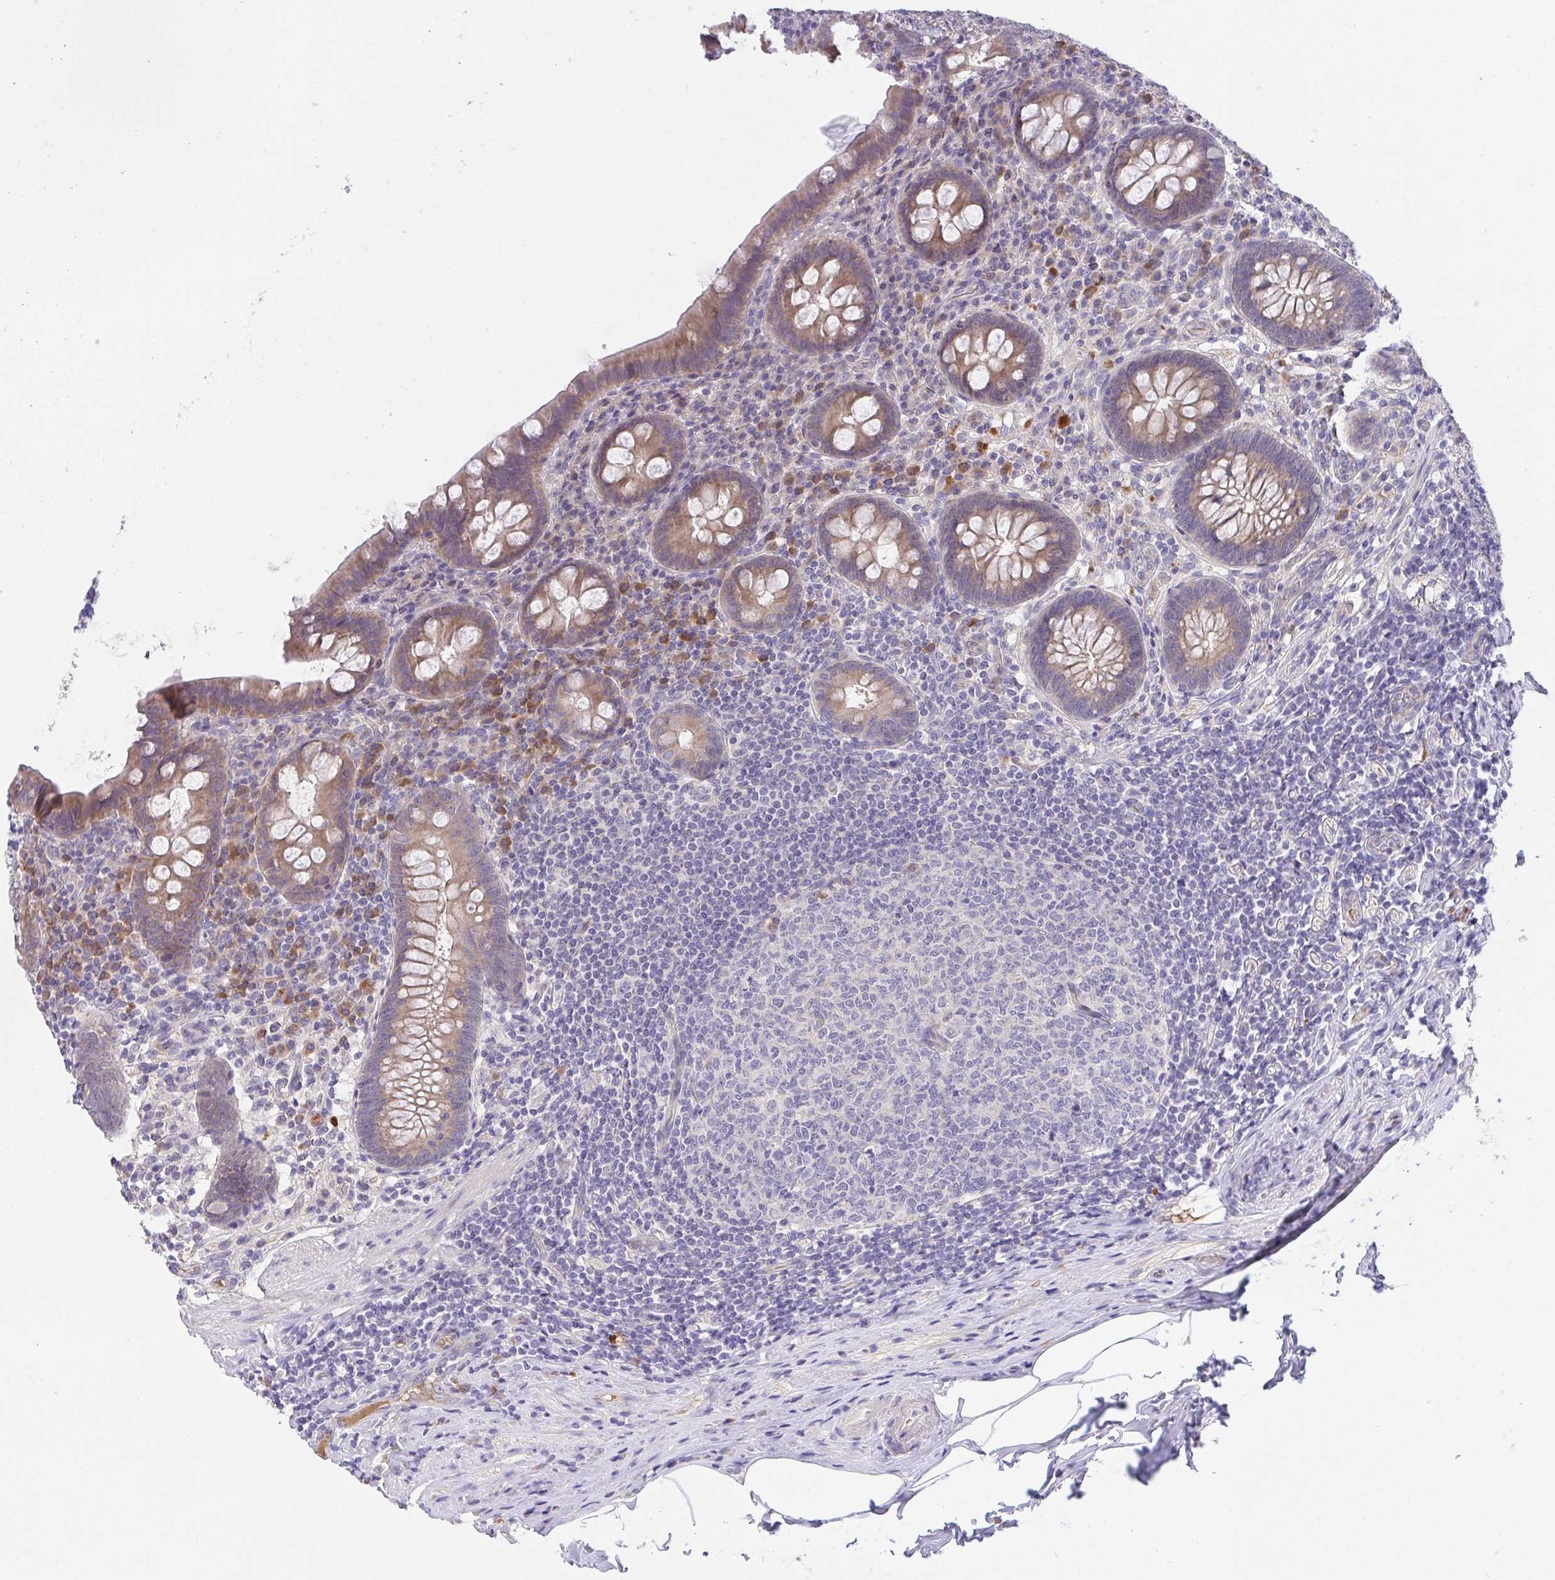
{"staining": {"intensity": "moderate", "quantity": ">75%", "location": "cytoplasmic/membranous"}, "tissue": "appendix", "cell_type": "Glandular cells", "image_type": "normal", "snomed": [{"axis": "morphology", "description": "Normal tissue, NOS"}, {"axis": "topography", "description": "Appendix"}], "caption": "Immunohistochemistry (IHC) (DAB (3,3'-diaminobenzidine)) staining of normal appendix demonstrates moderate cytoplasmic/membranous protein staining in about >75% of glandular cells. The staining is performed using DAB (3,3'-diaminobenzidine) brown chromogen to label protein expression. The nuclei are counter-stained blue using hematoxylin.", "gene": "ZNF581", "patient": {"sex": "male", "age": 71}}